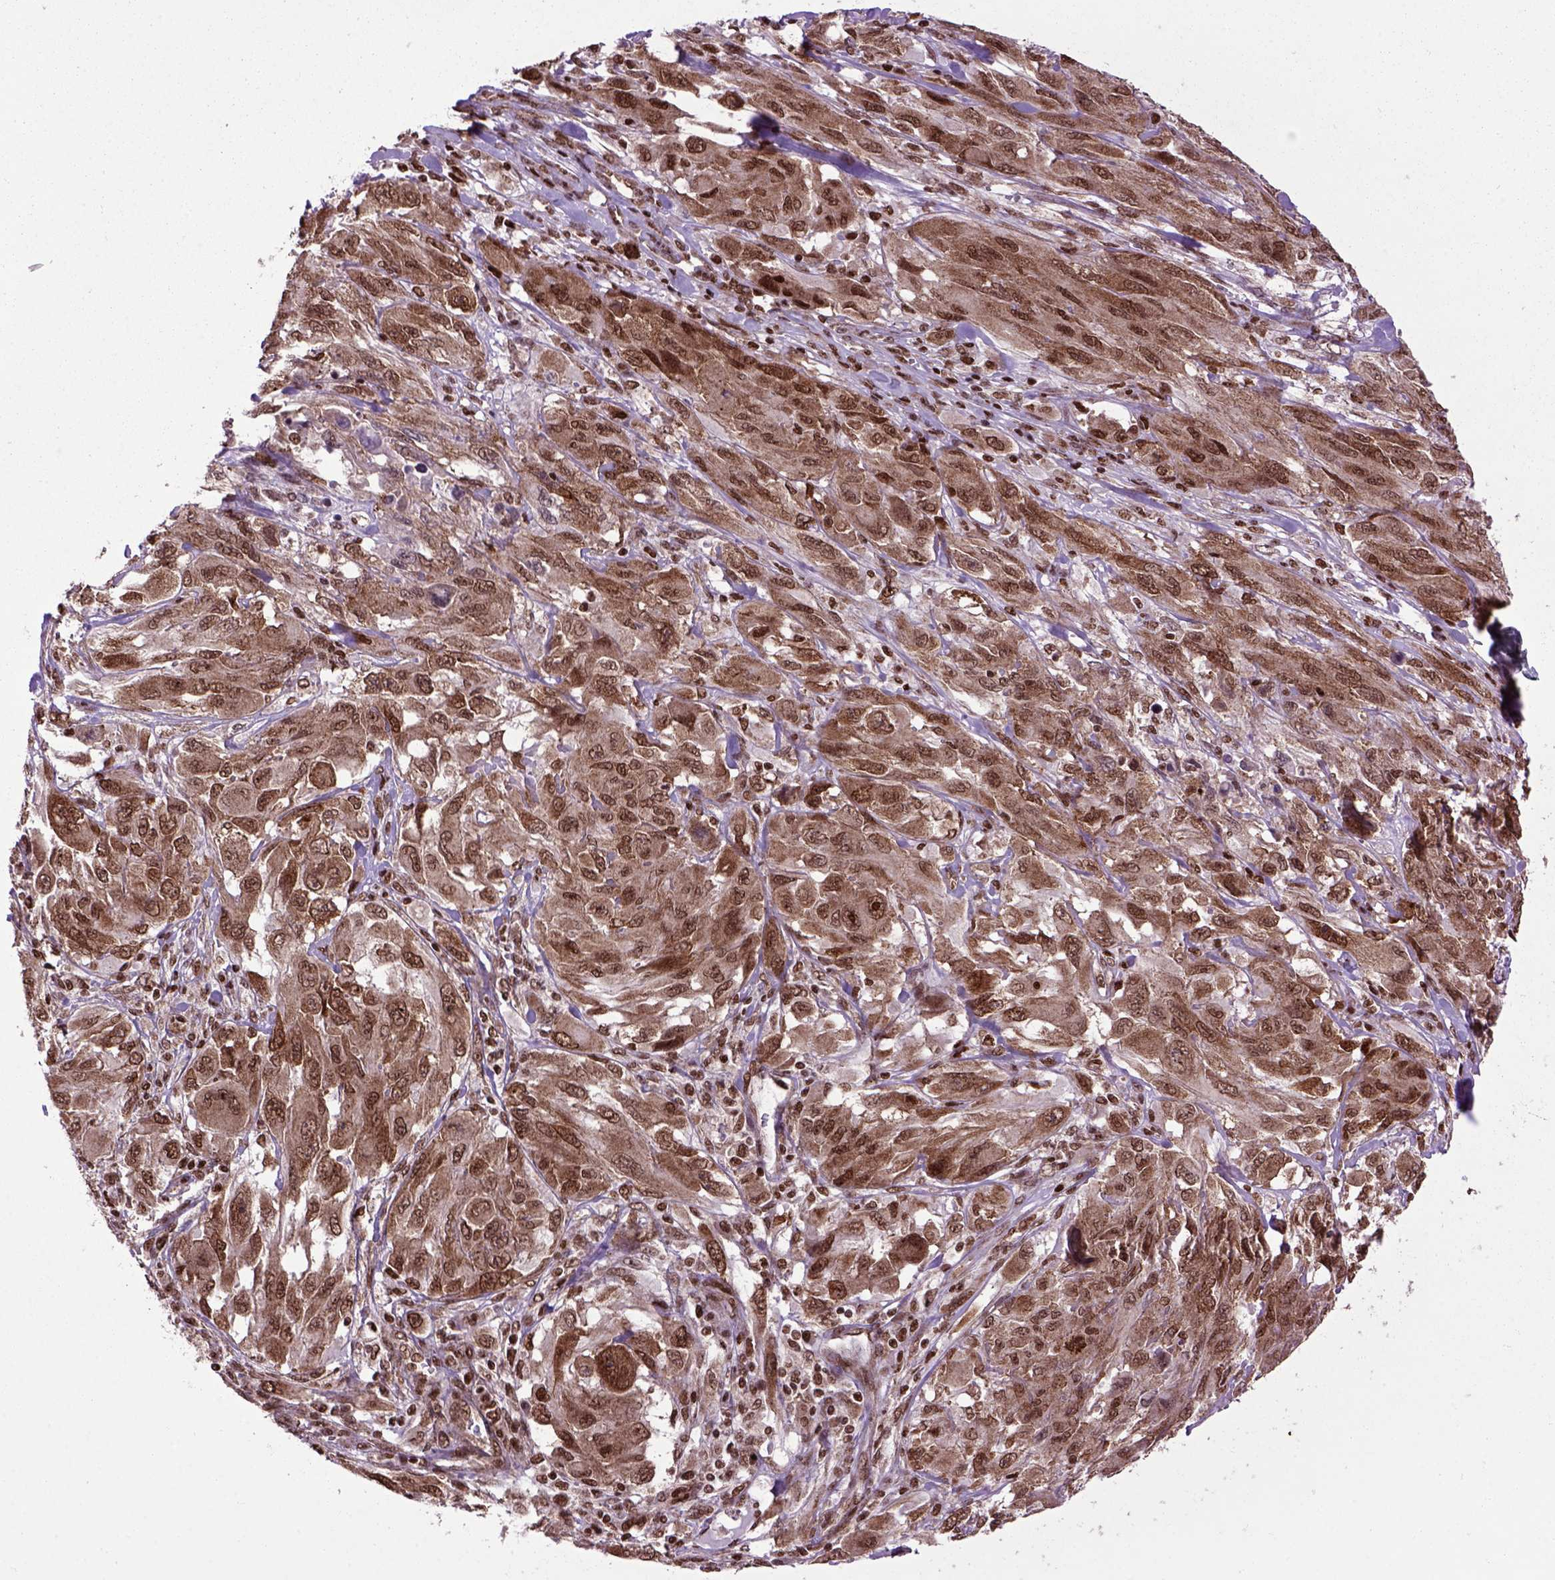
{"staining": {"intensity": "strong", "quantity": ">75%", "location": "cytoplasmic/membranous,nuclear"}, "tissue": "melanoma", "cell_type": "Tumor cells", "image_type": "cancer", "snomed": [{"axis": "morphology", "description": "Malignant melanoma, NOS"}, {"axis": "topography", "description": "Skin"}], "caption": "DAB (3,3'-diaminobenzidine) immunohistochemical staining of human malignant melanoma demonstrates strong cytoplasmic/membranous and nuclear protein staining in approximately >75% of tumor cells.", "gene": "CELF1", "patient": {"sex": "female", "age": 91}}